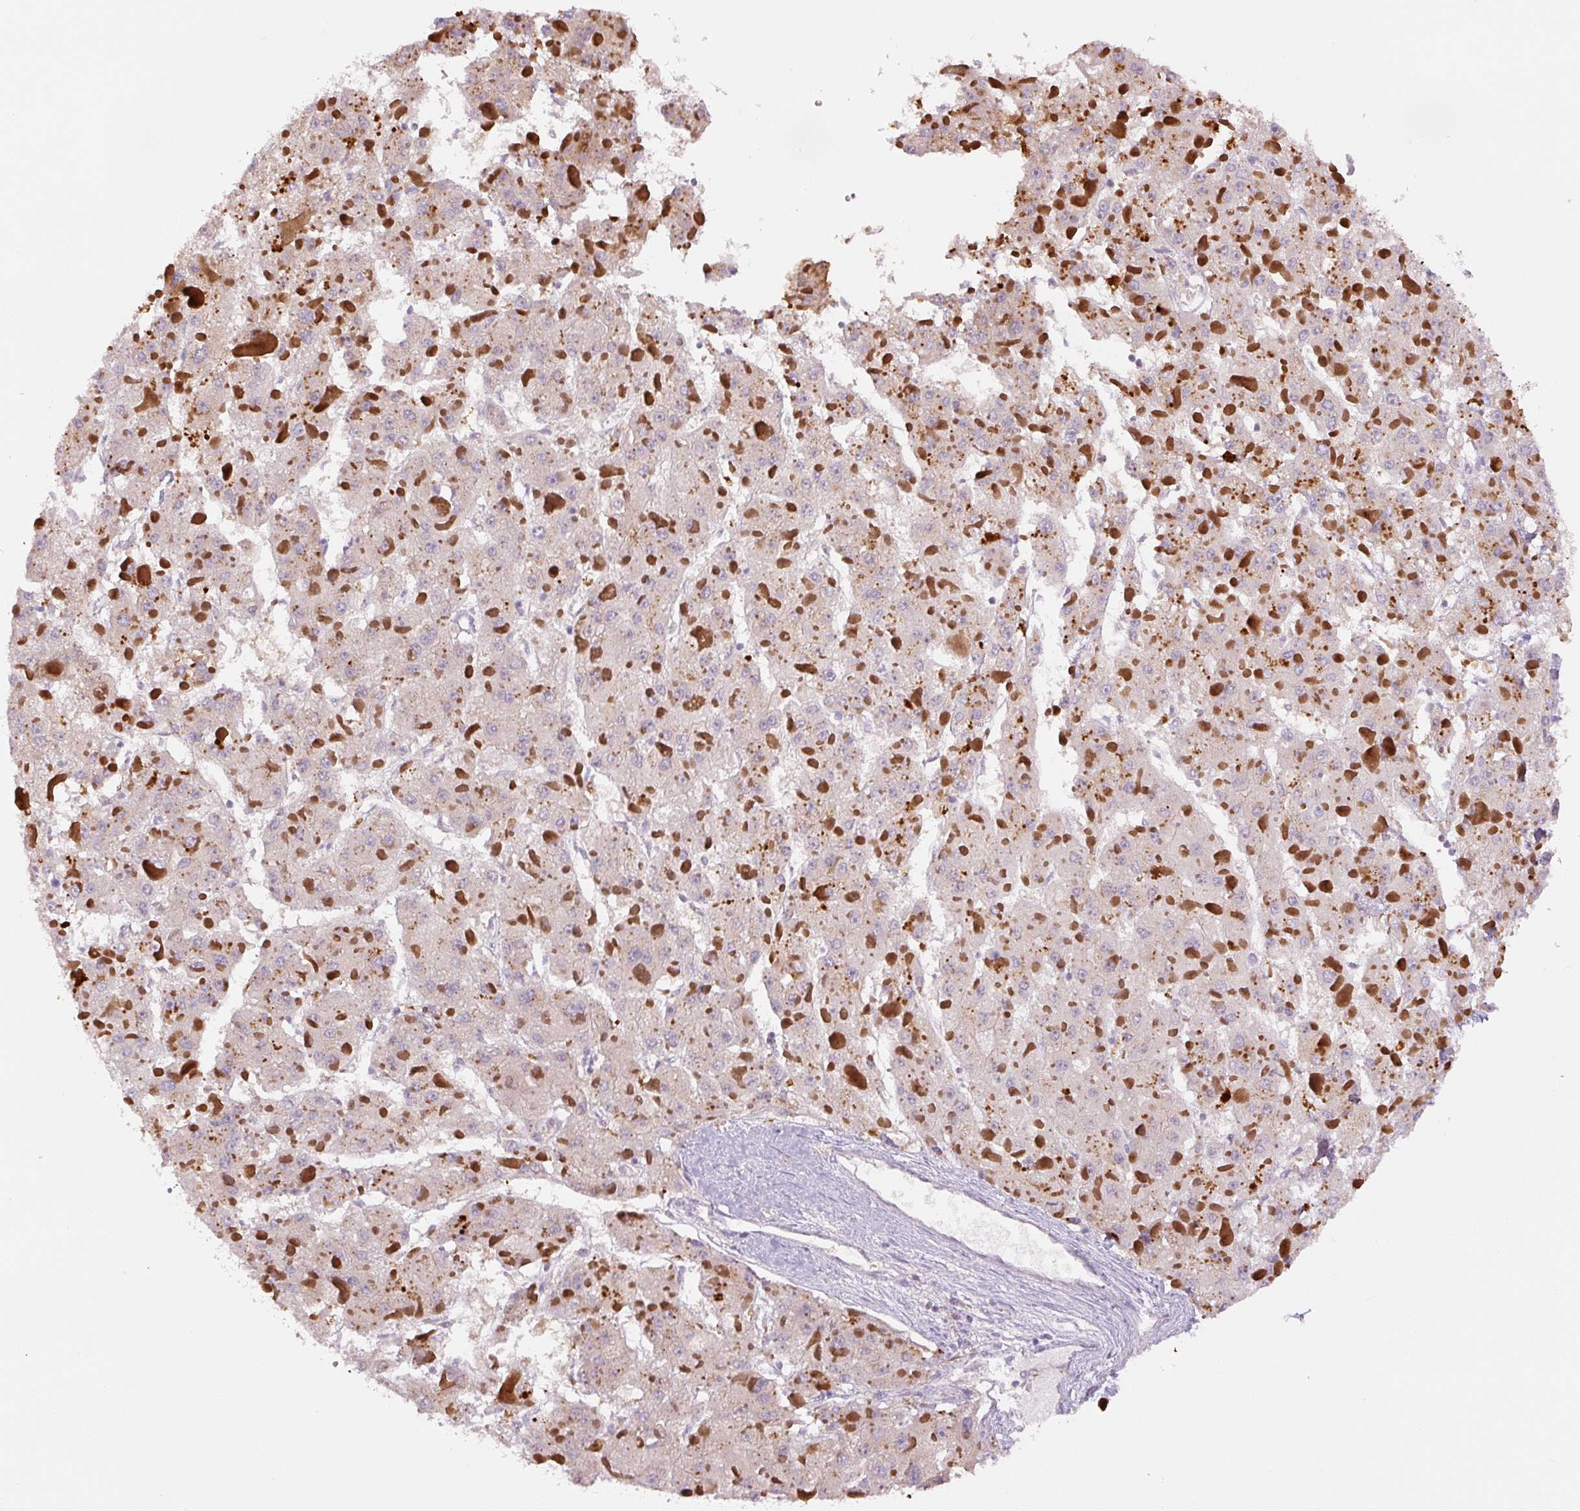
{"staining": {"intensity": "weak", "quantity": "<25%", "location": "cytoplasmic/membranous"}, "tissue": "liver cancer", "cell_type": "Tumor cells", "image_type": "cancer", "snomed": [{"axis": "morphology", "description": "Carcinoma, Hepatocellular, NOS"}, {"axis": "topography", "description": "Liver"}], "caption": "Immunohistochemistry (IHC) of human liver cancer (hepatocellular carcinoma) demonstrates no positivity in tumor cells.", "gene": "SPSB2", "patient": {"sex": "female", "age": 73}}